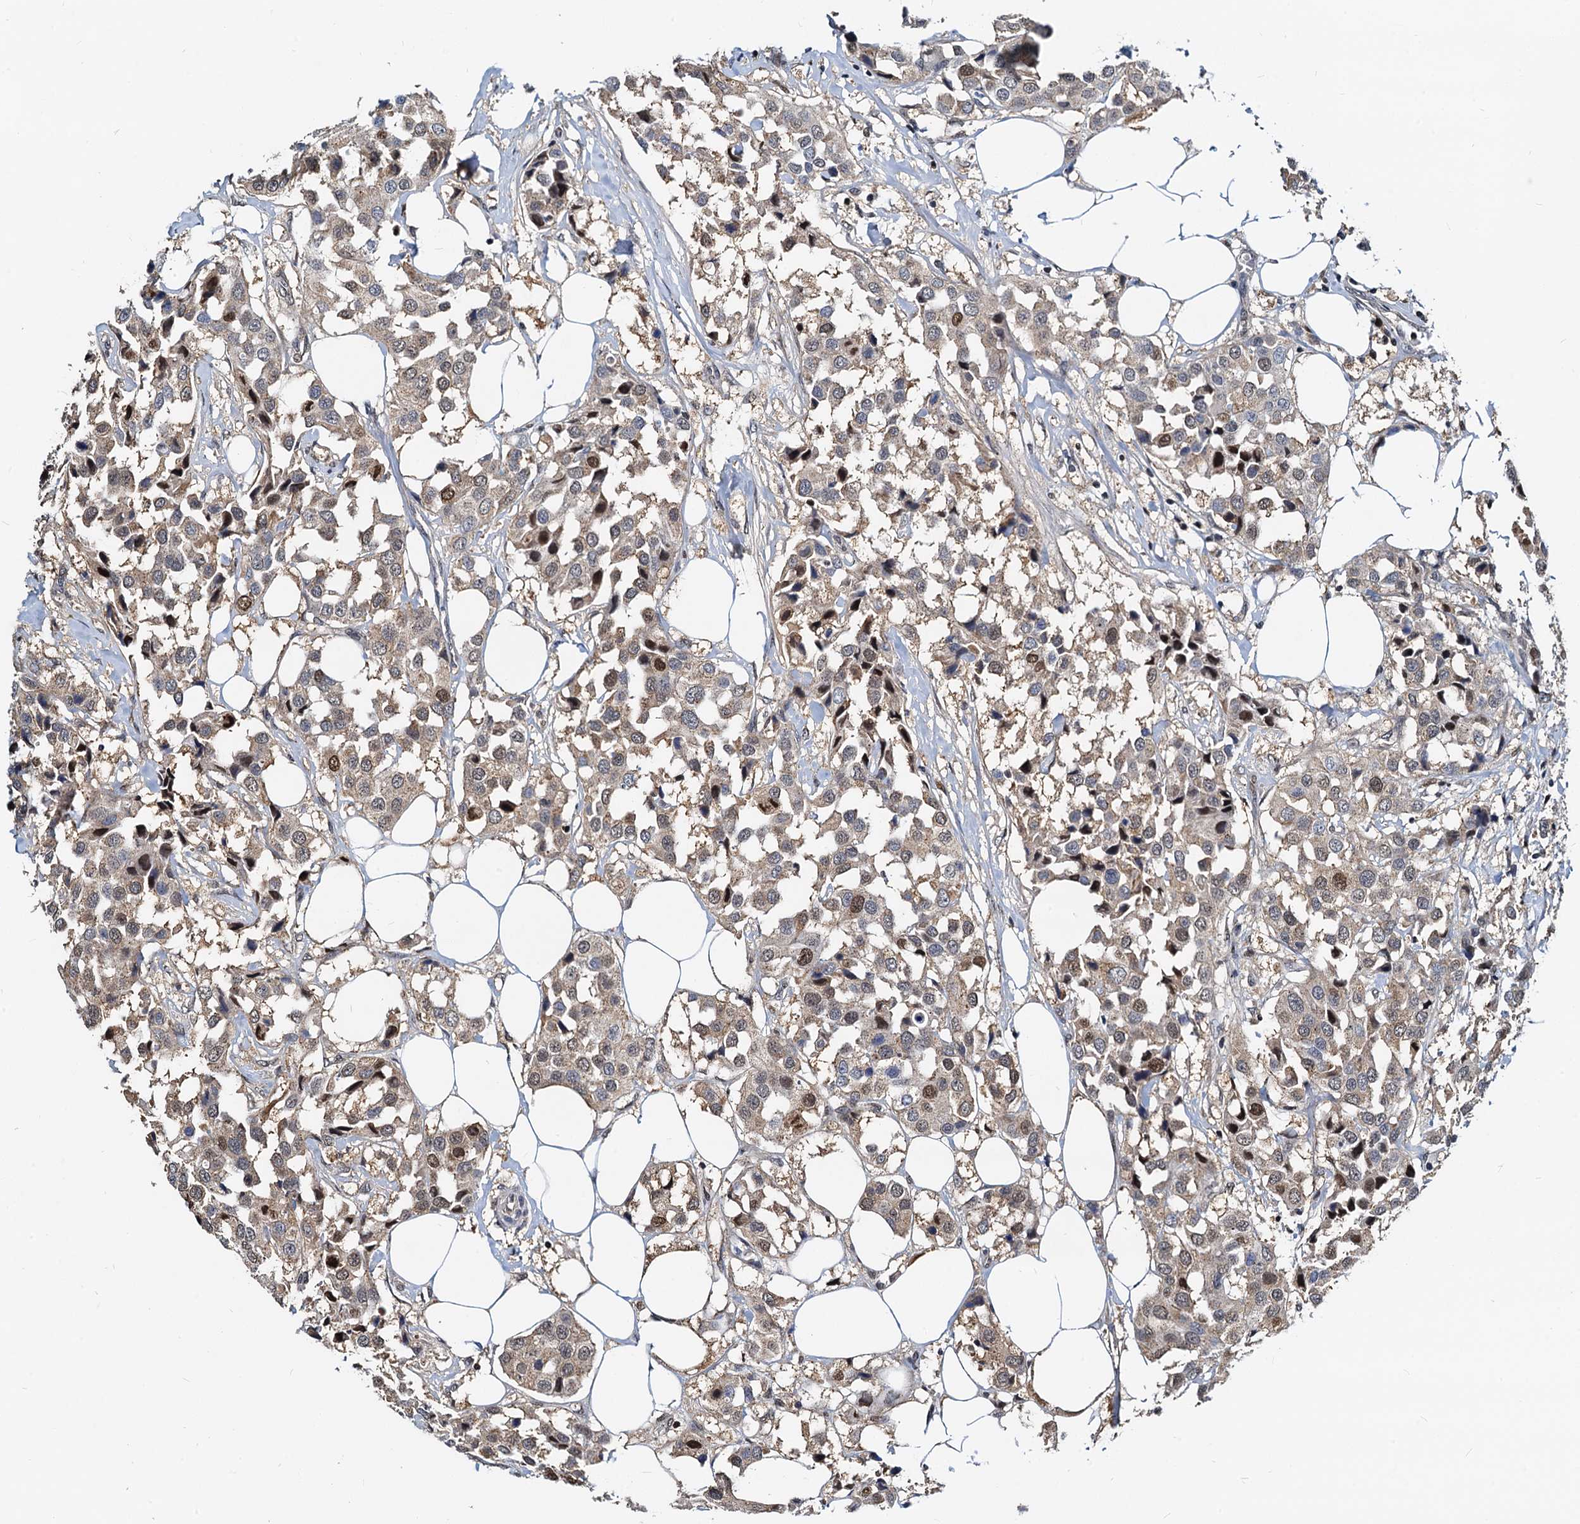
{"staining": {"intensity": "moderate", "quantity": "25%-75%", "location": "cytoplasmic/membranous,nuclear"}, "tissue": "breast cancer", "cell_type": "Tumor cells", "image_type": "cancer", "snomed": [{"axis": "morphology", "description": "Duct carcinoma"}, {"axis": "topography", "description": "Breast"}], "caption": "A brown stain highlights moderate cytoplasmic/membranous and nuclear staining of a protein in human breast infiltrating ductal carcinoma tumor cells. The staining was performed using DAB (3,3'-diaminobenzidine) to visualize the protein expression in brown, while the nuclei were stained in blue with hematoxylin (Magnification: 20x).", "gene": "PTGES3", "patient": {"sex": "female", "age": 80}}